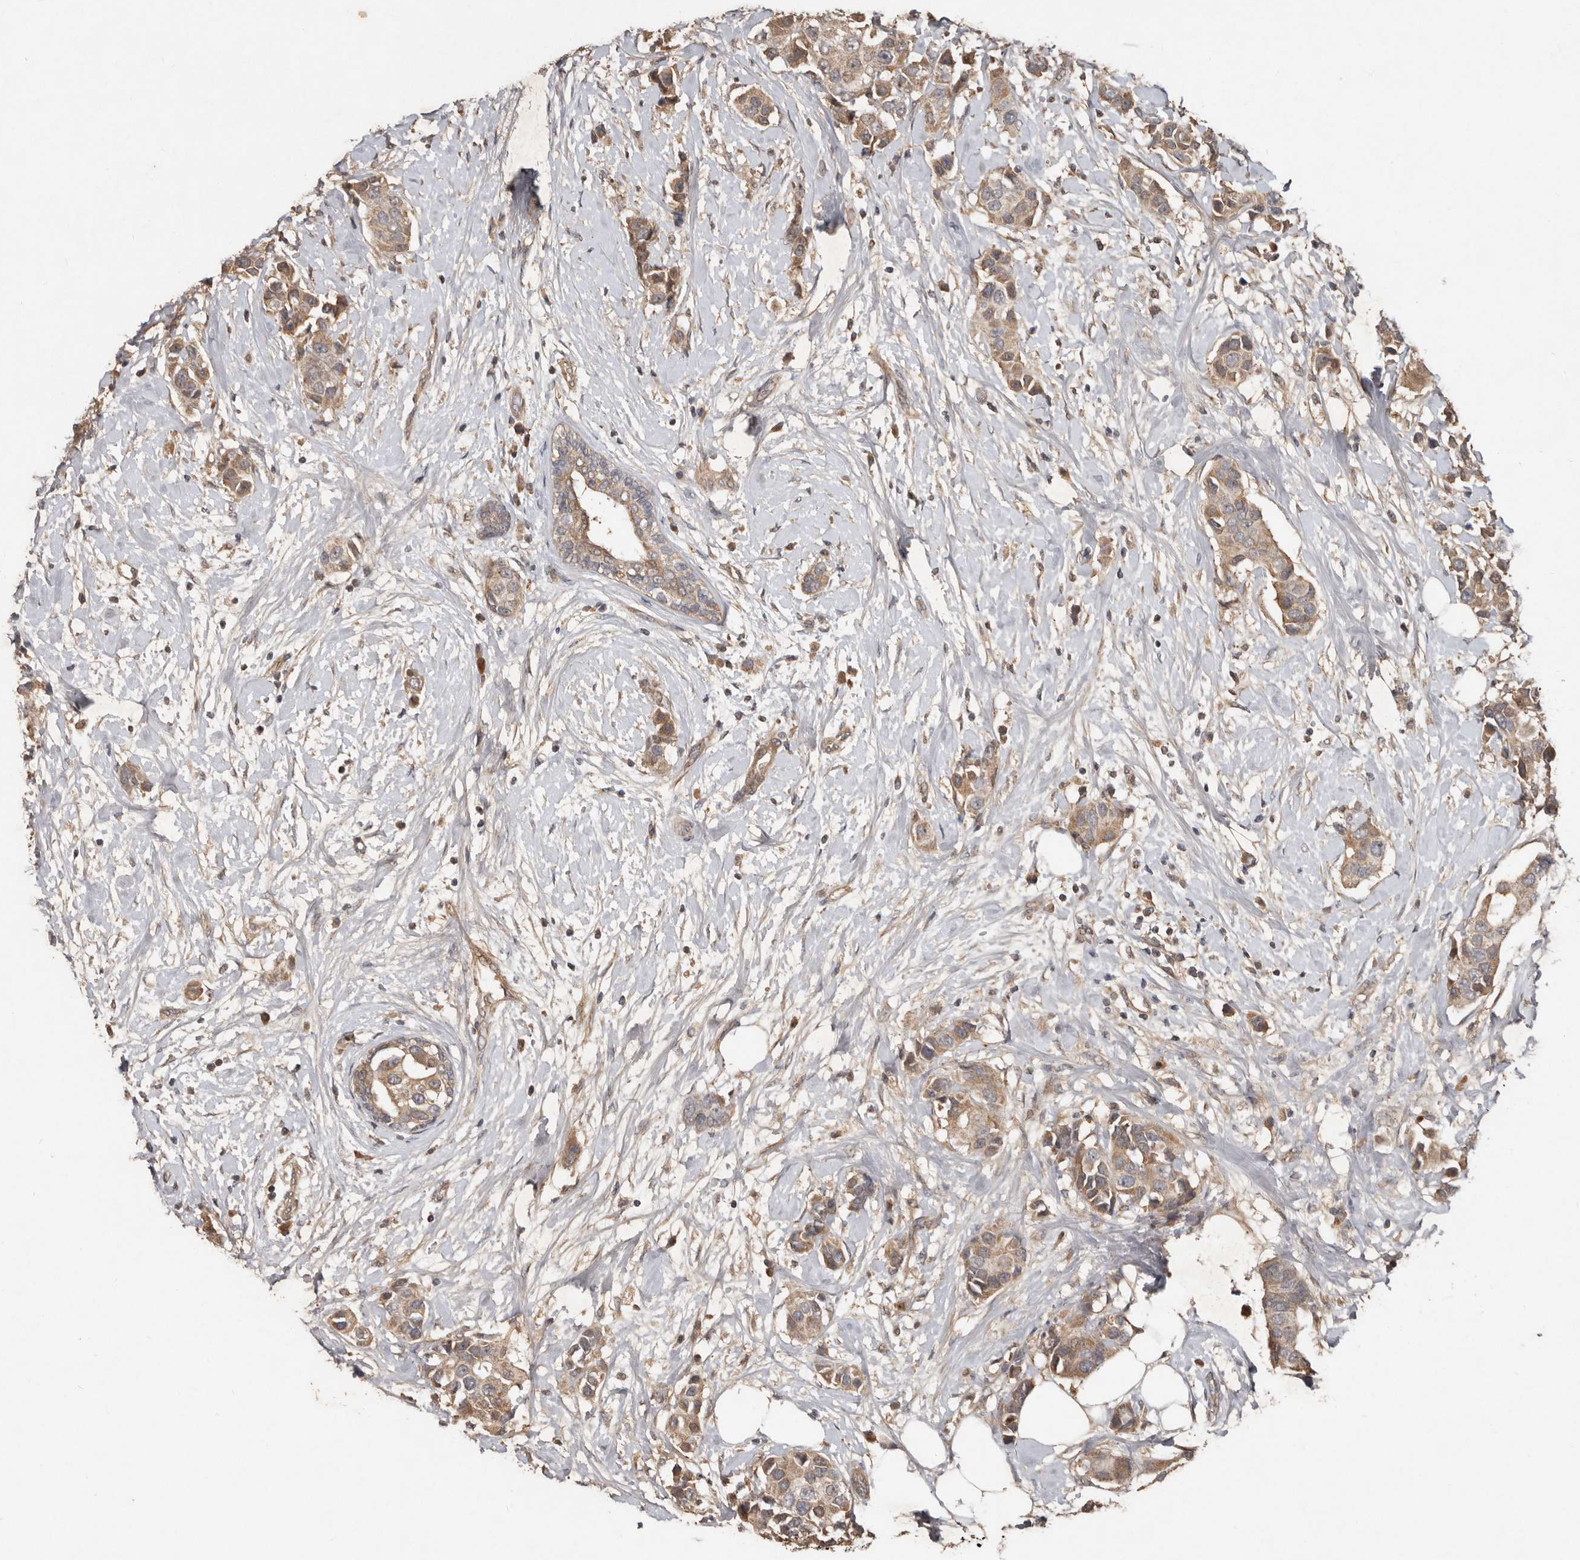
{"staining": {"intensity": "weak", "quantity": ">75%", "location": "cytoplasmic/membranous"}, "tissue": "breast cancer", "cell_type": "Tumor cells", "image_type": "cancer", "snomed": [{"axis": "morphology", "description": "Normal tissue, NOS"}, {"axis": "morphology", "description": "Duct carcinoma"}, {"axis": "topography", "description": "Breast"}], "caption": "Breast infiltrating ductal carcinoma stained for a protein (brown) exhibits weak cytoplasmic/membranous positive positivity in about >75% of tumor cells.", "gene": "KIF26B", "patient": {"sex": "female", "age": 39}}